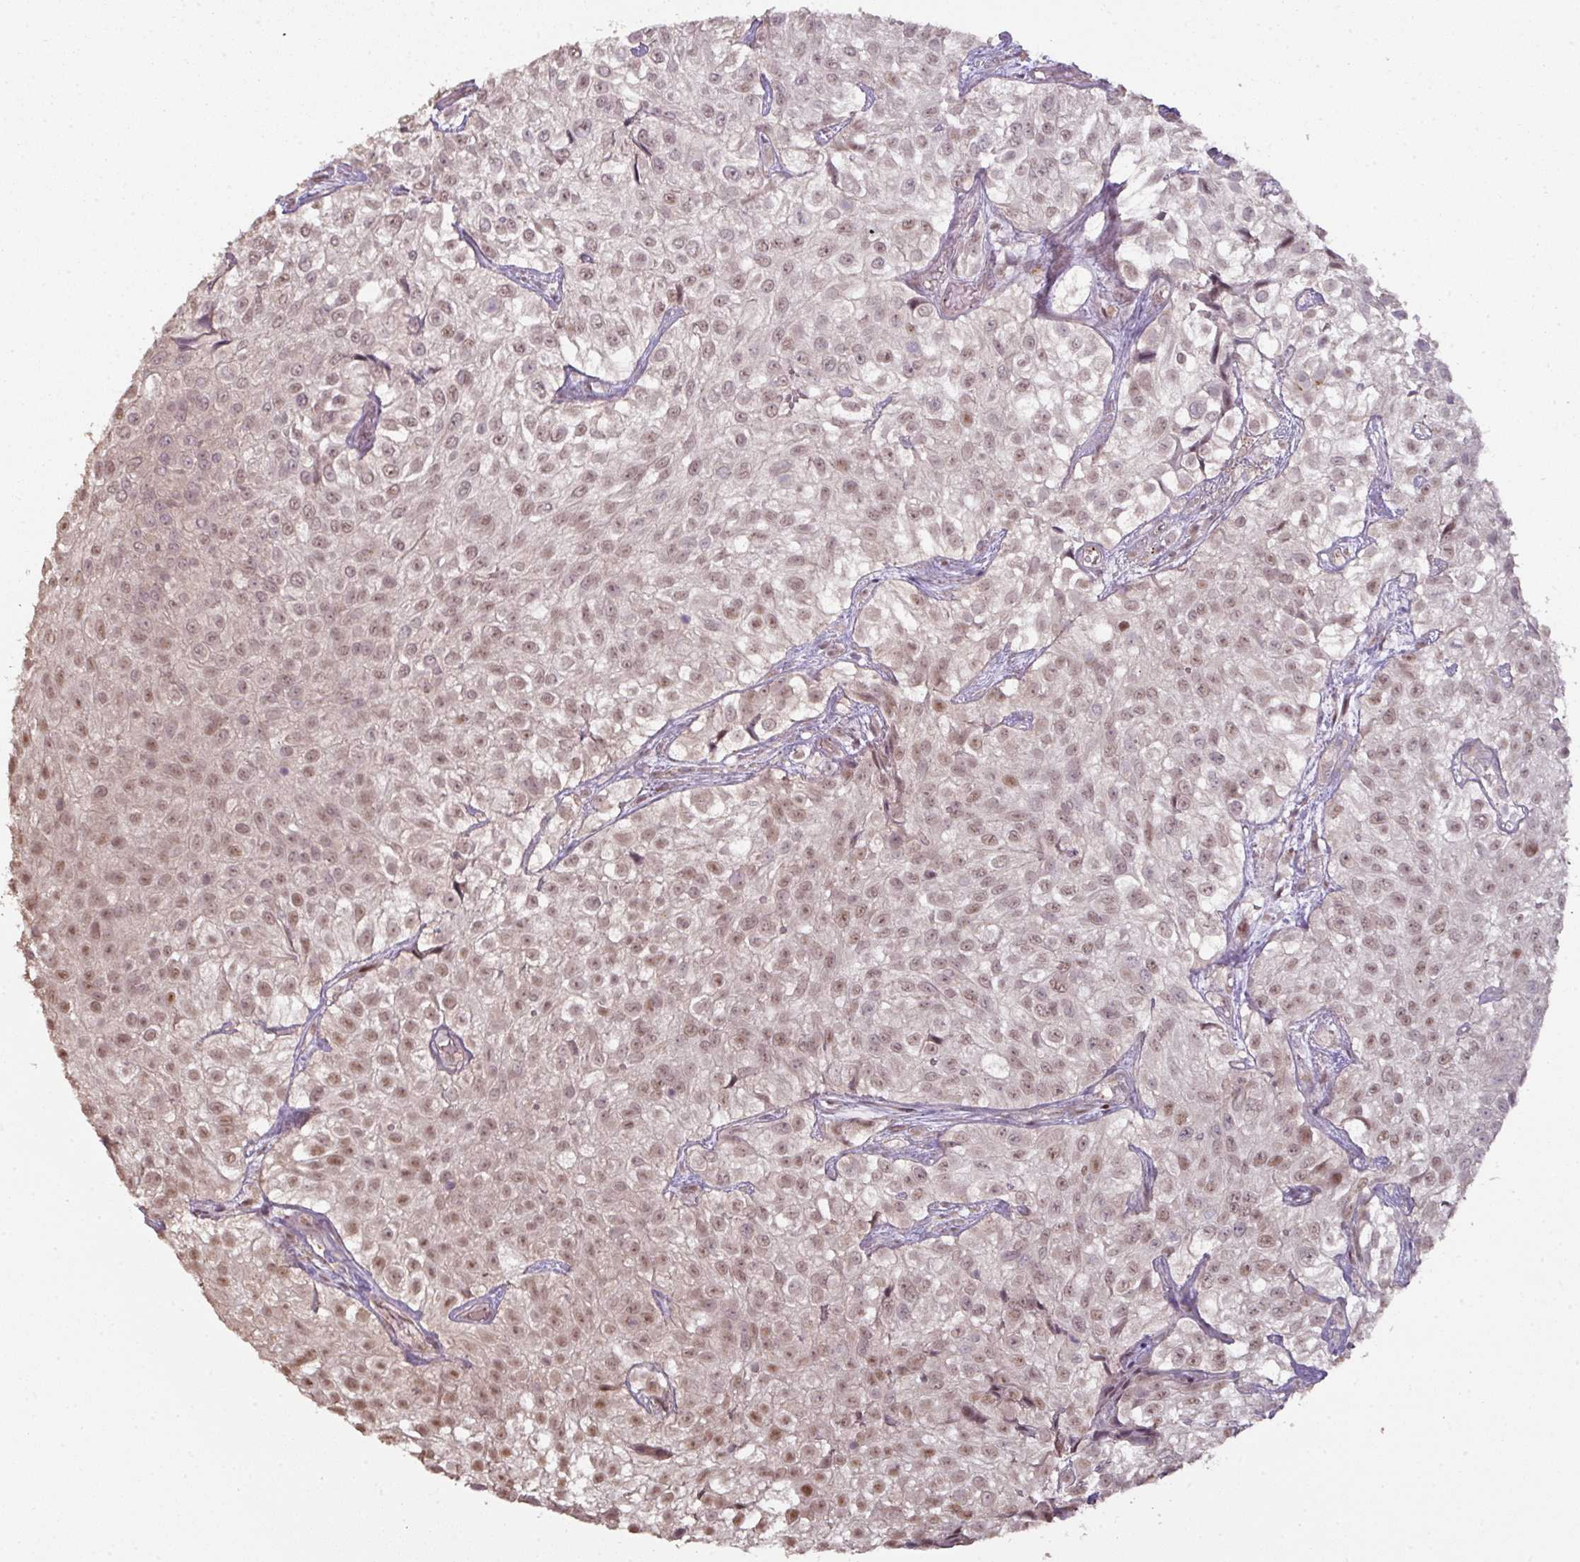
{"staining": {"intensity": "moderate", "quantity": "25%-75%", "location": "nuclear"}, "tissue": "urothelial cancer", "cell_type": "Tumor cells", "image_type": "cancer", "snomed": [{"axis": "morphology", "description": "Urothelial carcinoma, High grade"}, {"axis": "topography", "description": "Urinary bladder"}], "caption": "This is a micrograph of IHC staining of urothelial carcinoma (high-grade), which shows moderate staining in the nuclear of tumor cells.", "gene": "CXCR5", "patient": {"sex": "male", "age": 56}}